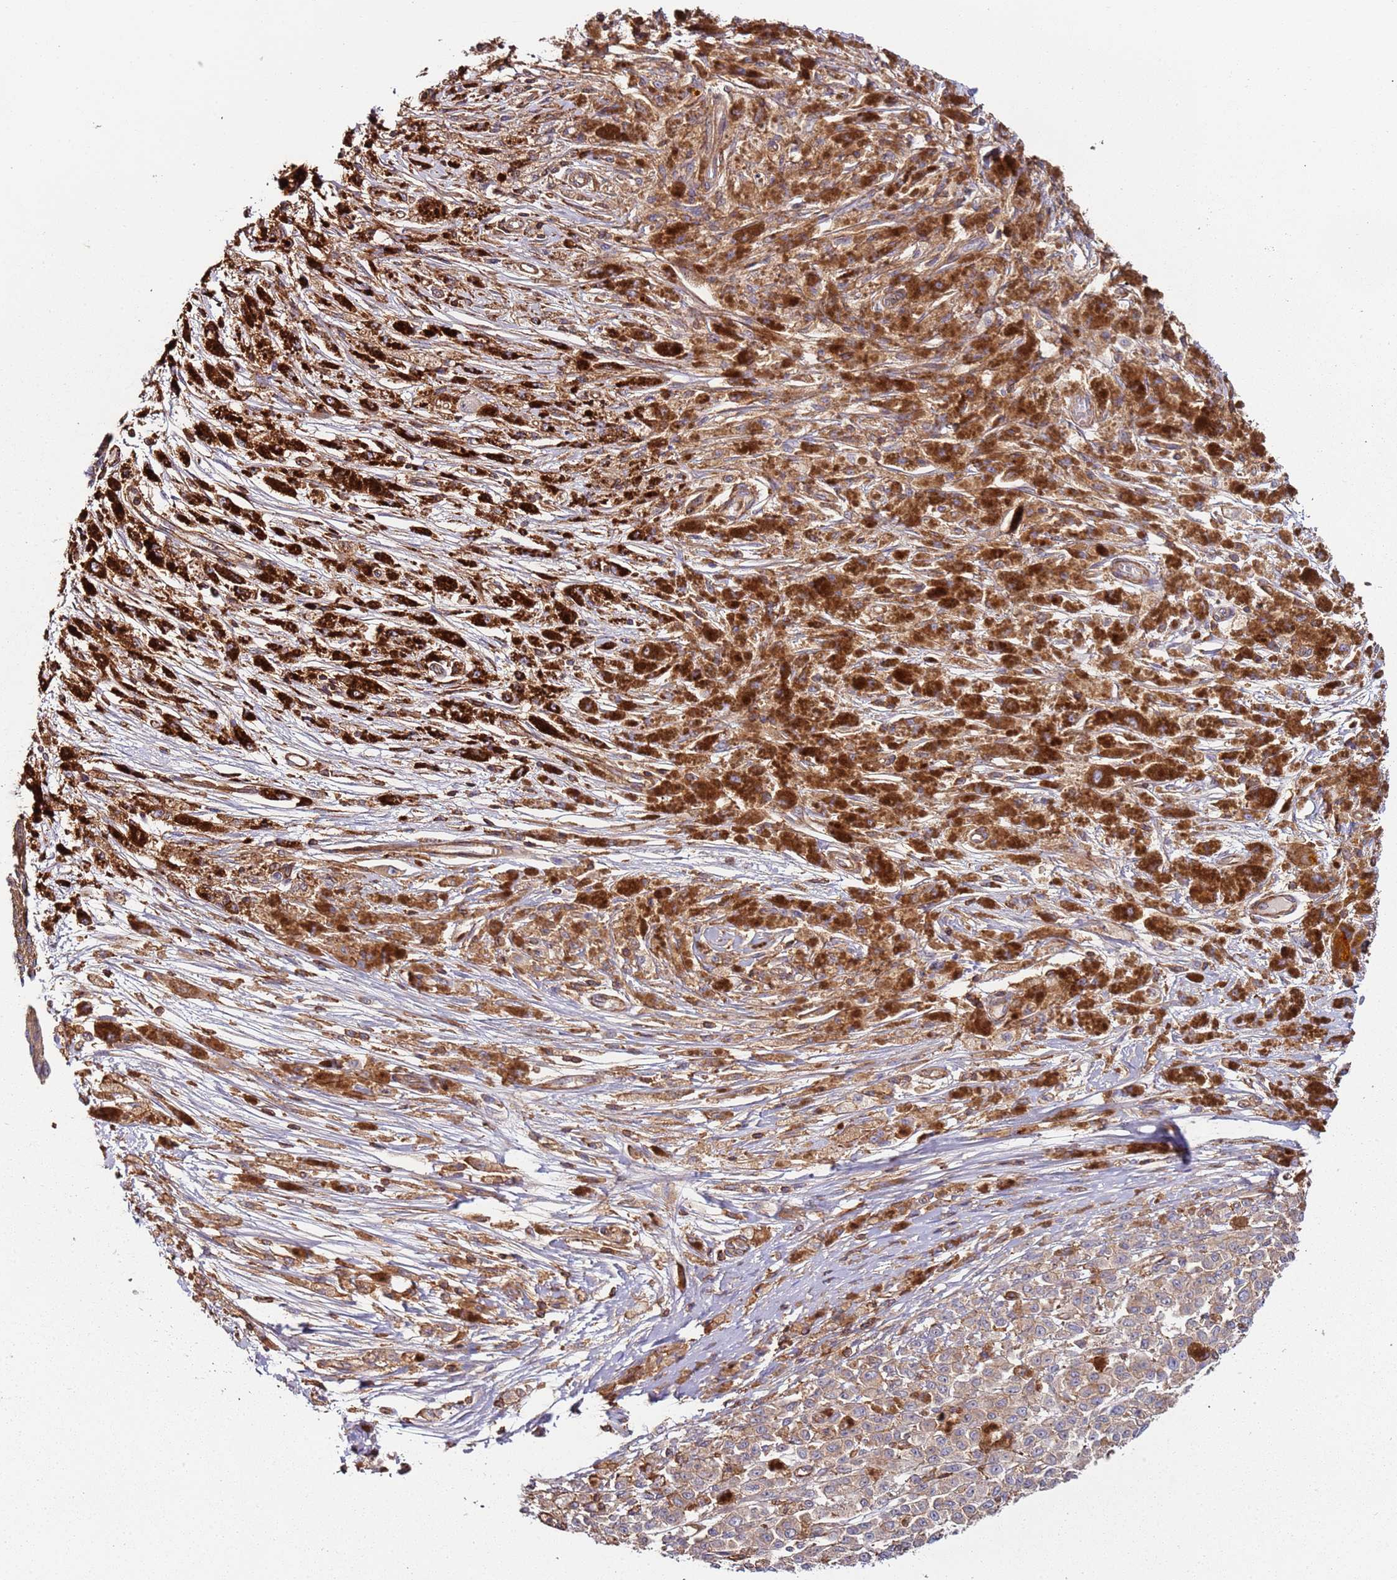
{"staining": {"intensity": "weak", "quantity": ">75%", "location": "cytoplasmic/membranous"}, "tissue": "melanoma", "cell_type": "Tumor cells", "image_type": "cancer", "snomed": [{"axis": "morphology", "description": "Malignant melanoma, NOS"}, {"axis": "topography", "description": "Skin"}], "caption": "High-magnification brightfield microscopy of melanoma stained with DAB (brown) and counterstained with hematoxylin (blue). tumor cells exhibit weak cytoplasmic/membranous staining is seen in about>75% of cells.", "gene": "CYP2U1", "patient": {"sex": "female", "age": 52}}